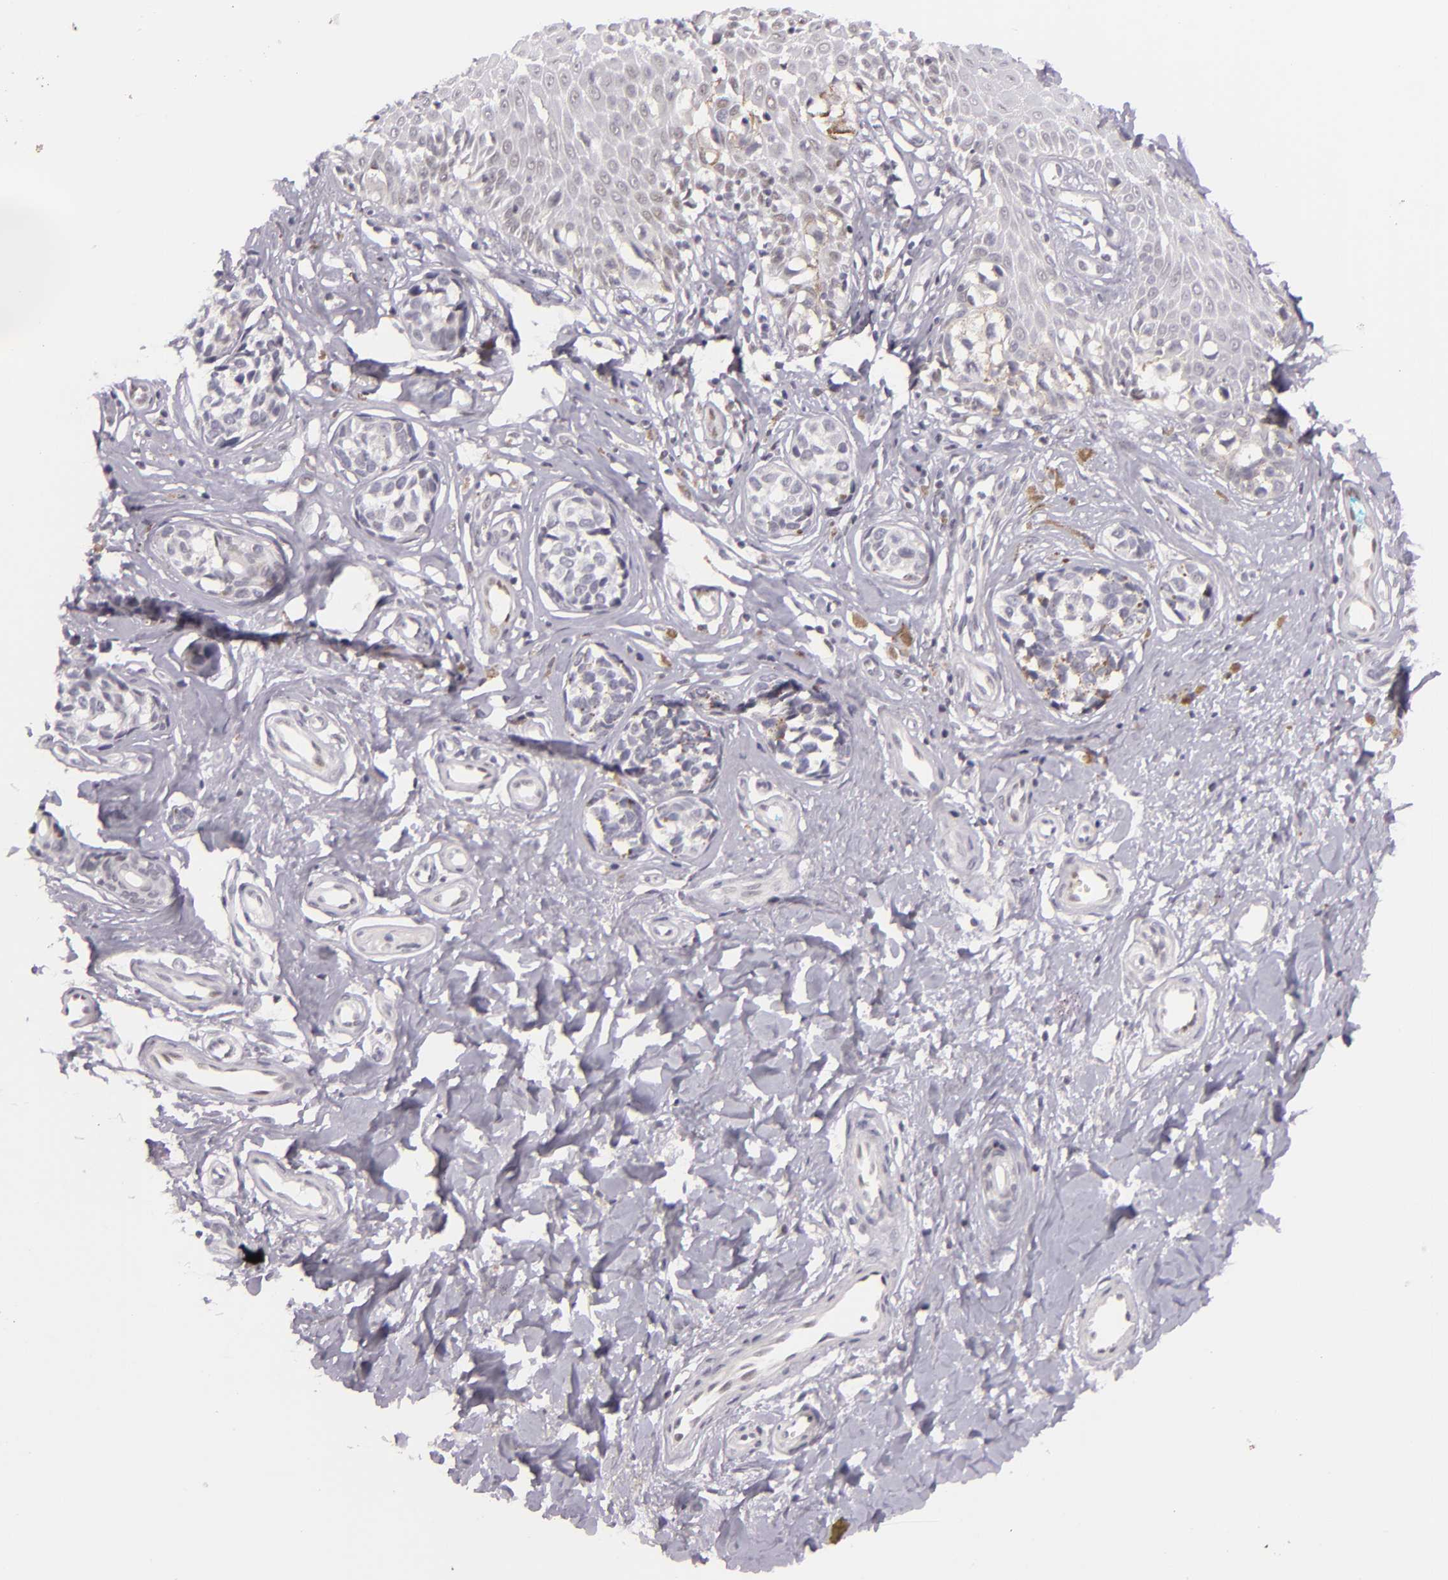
{"staining": {"intensity": "negative", "quantity": "none", "location": "none"}, "tissue": "melanoma", "cell_type": "Tumor cells", "image_type": "cancer", "snomed": [{"axis": "morphology", "description": "Malignant melanoma, NOS"}, {"axis": "topography", "description": "Skin"}], "caption": "Malignant melanoma was stained to show a protein in brown. There is no significant expression in tumor cells.", "gene": "BCL3", "patient": {"sex": "male", "age": 79}}